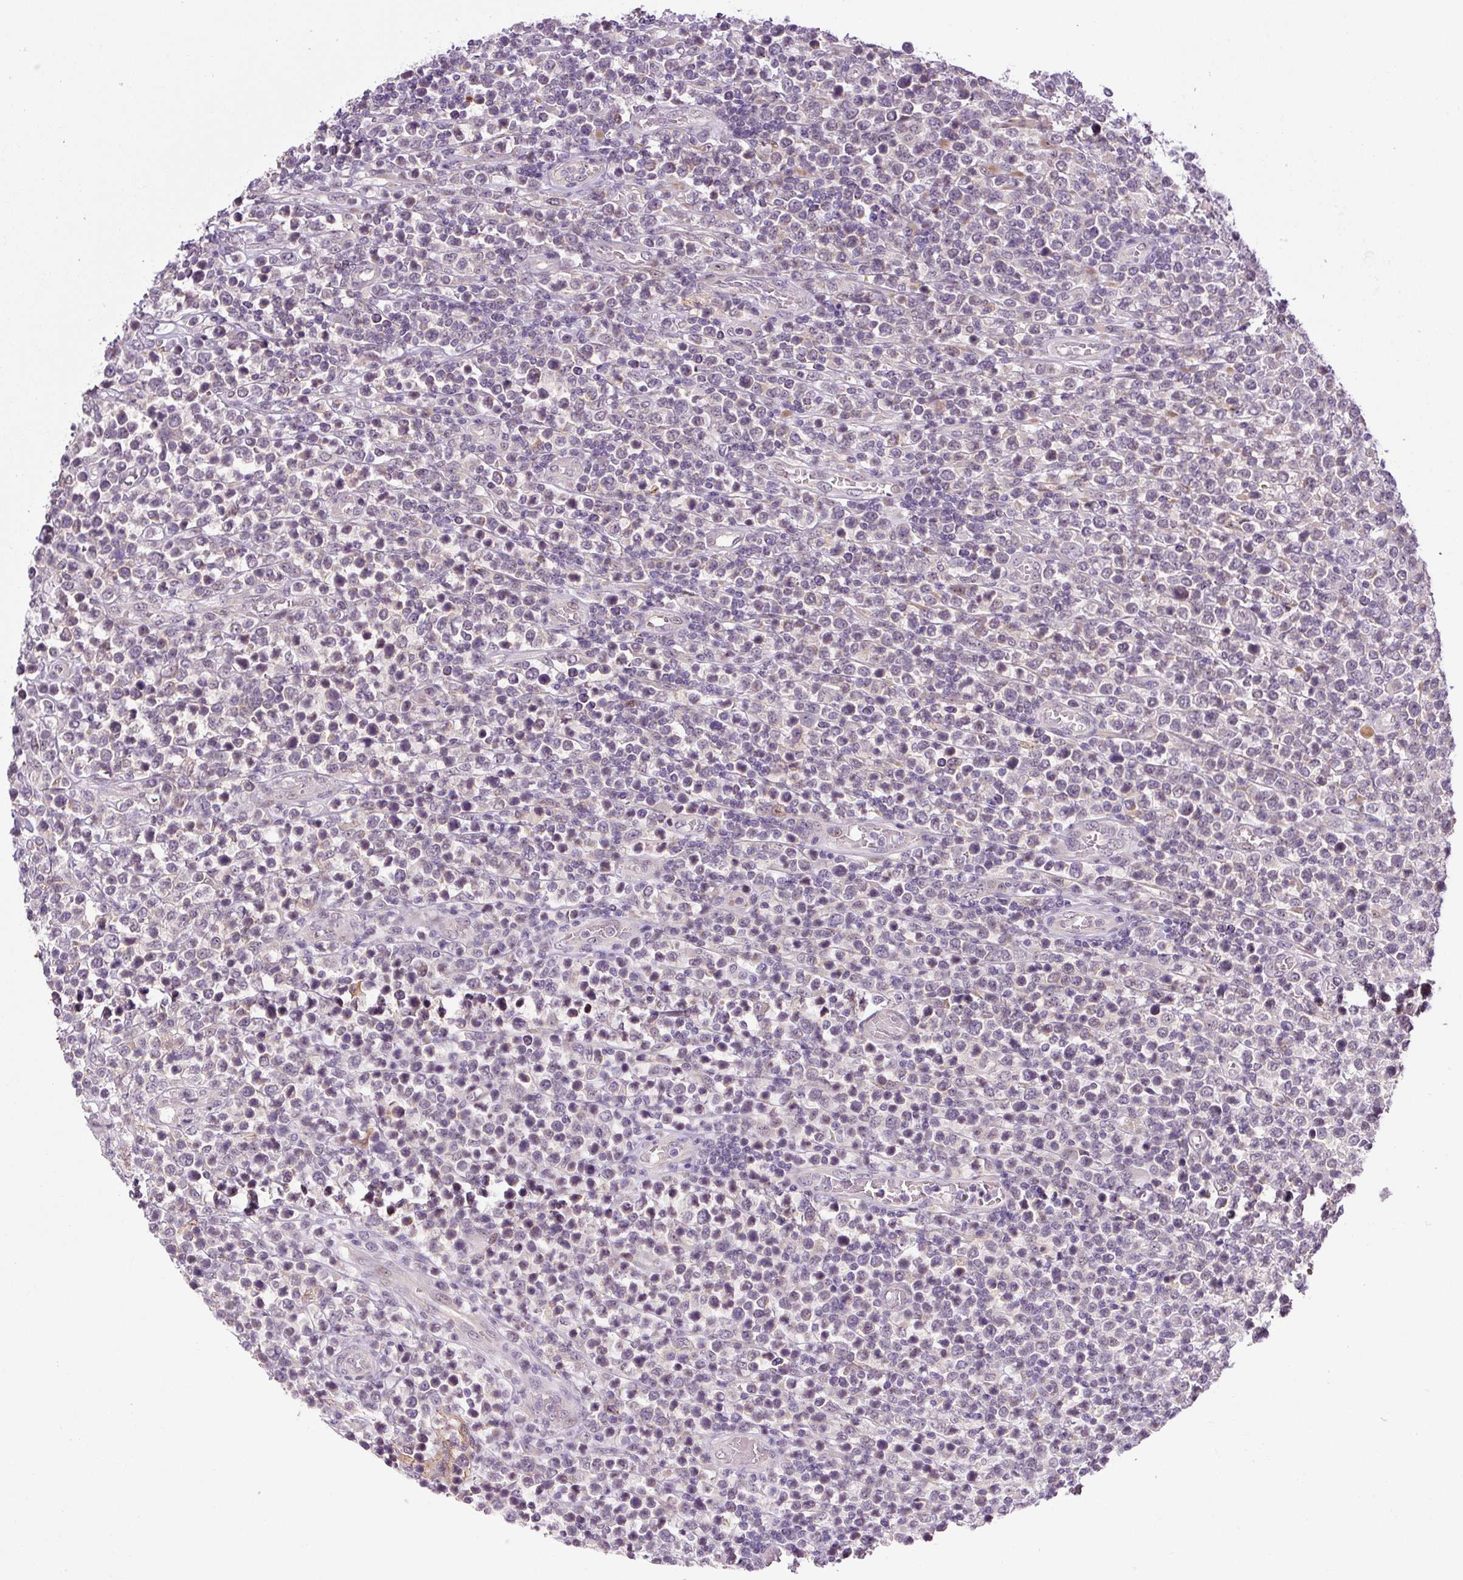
{"staining": {"intensity": "negative", "quantity": "none", "location": "none"}, "tissue": "lymphoma", "cell_type": "Tumor cells", "image_type": "cancer", "snomed": [{"axis": "morphology", "description": "Malignant lymphoma, non-Hodgkin's type, High grade"}, {"axis": "topography", "description": "Soft tissue"}], "caption": "Immunohistochemistry (IHC) micrograph of human high-grade malignant lymphoma, non-Hodgkin's type stained for a protein (brown), which demonstrates no expression in tumor cells.", "gene": "PRKAA2", "patient": {"sex": "female", "age": 56}}